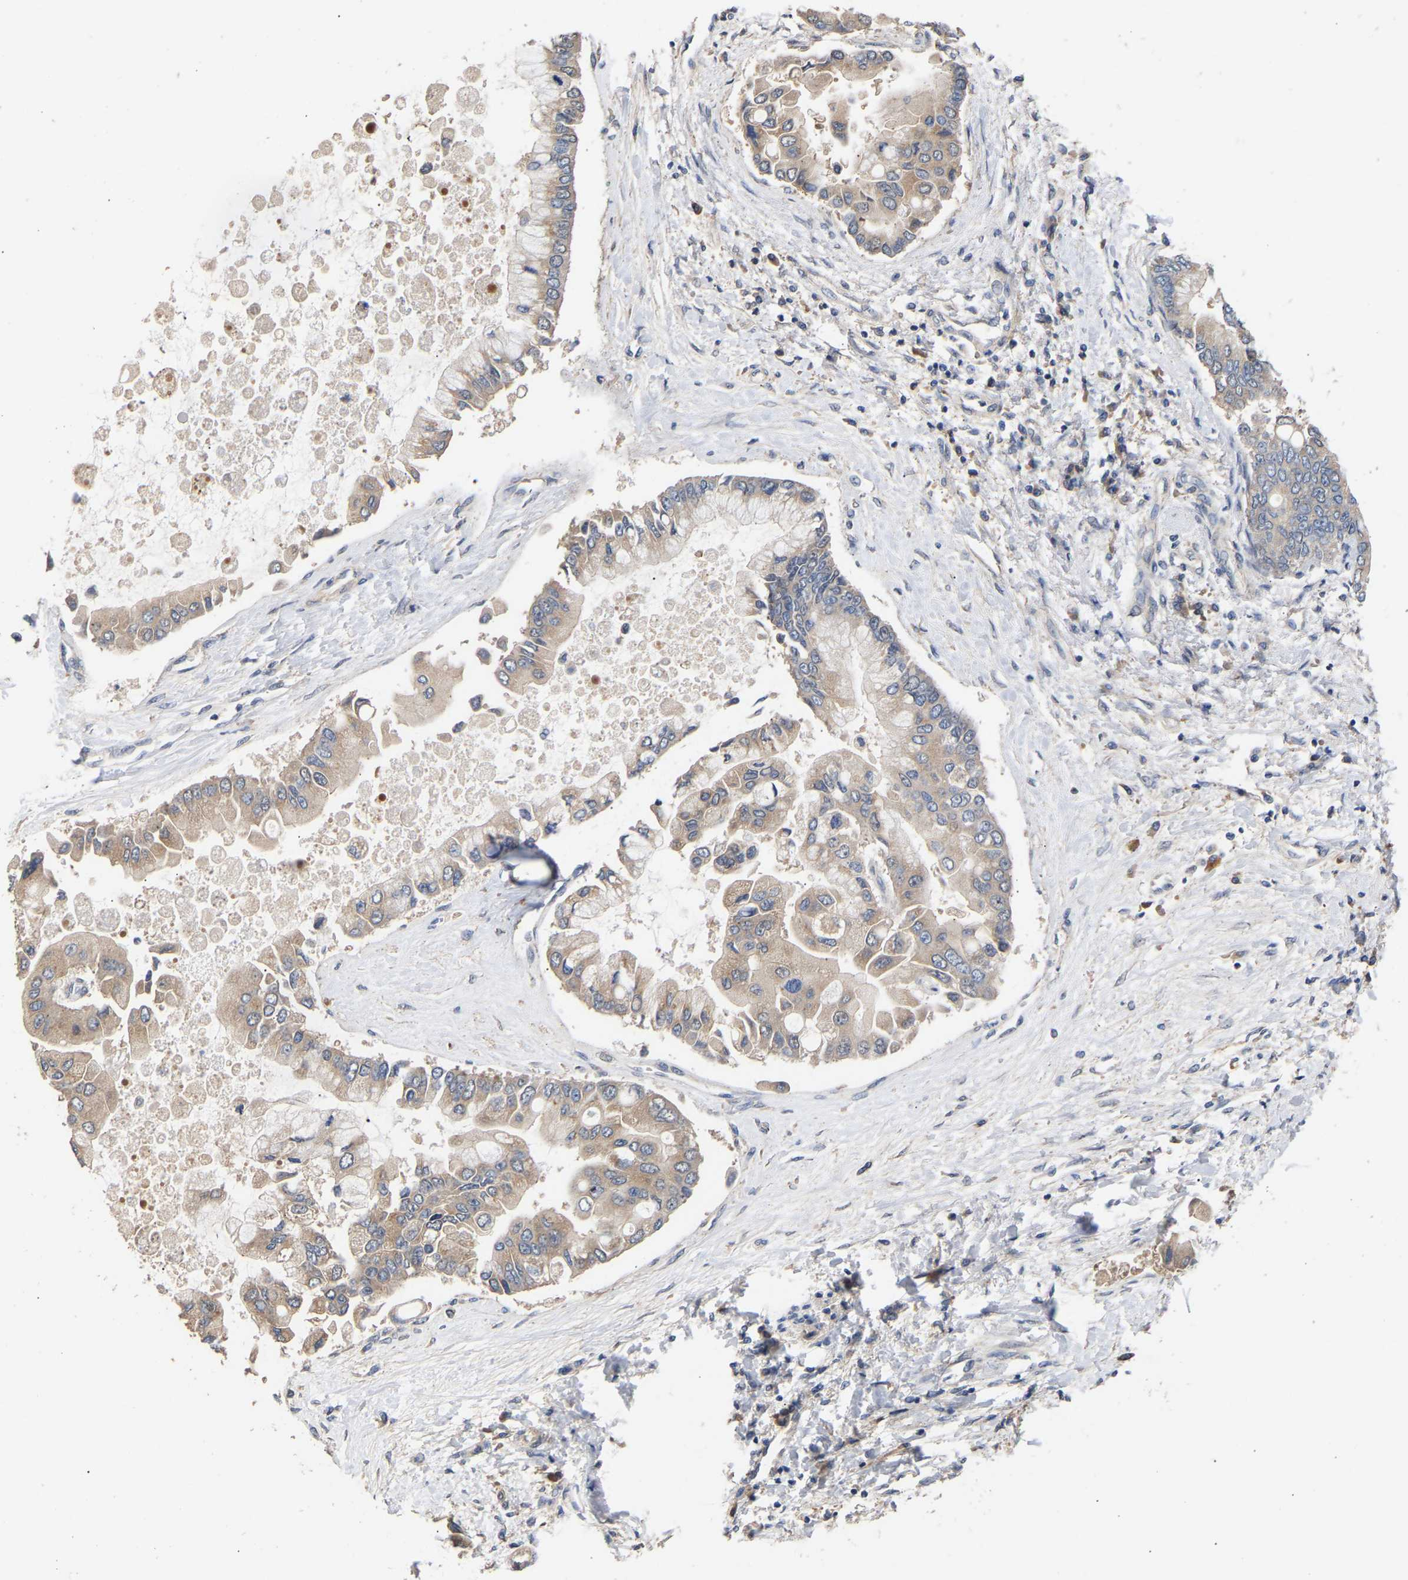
{"staining": {"intensity": "weak", "quantity": "25%-75%", "location": "cytoplasmic/membranous"}, "tissue": "liver cancer", "cell_type": "Tumor cells", "image_type": "cancer", "snomed": [{"axis": "morphology", "description": "Cholangiocarcinoma"}, {"axis": "topography", "description": "Liver"}], "caption": "Protein analysis of liver cancer (cholangiocarcinoma) tissue demonstrates weak cytoplasmic/membranous positivity in about 25%-75% of tumor cells.", "gene": "KASH5", "patient": {"sex": "male", "age": 50}}